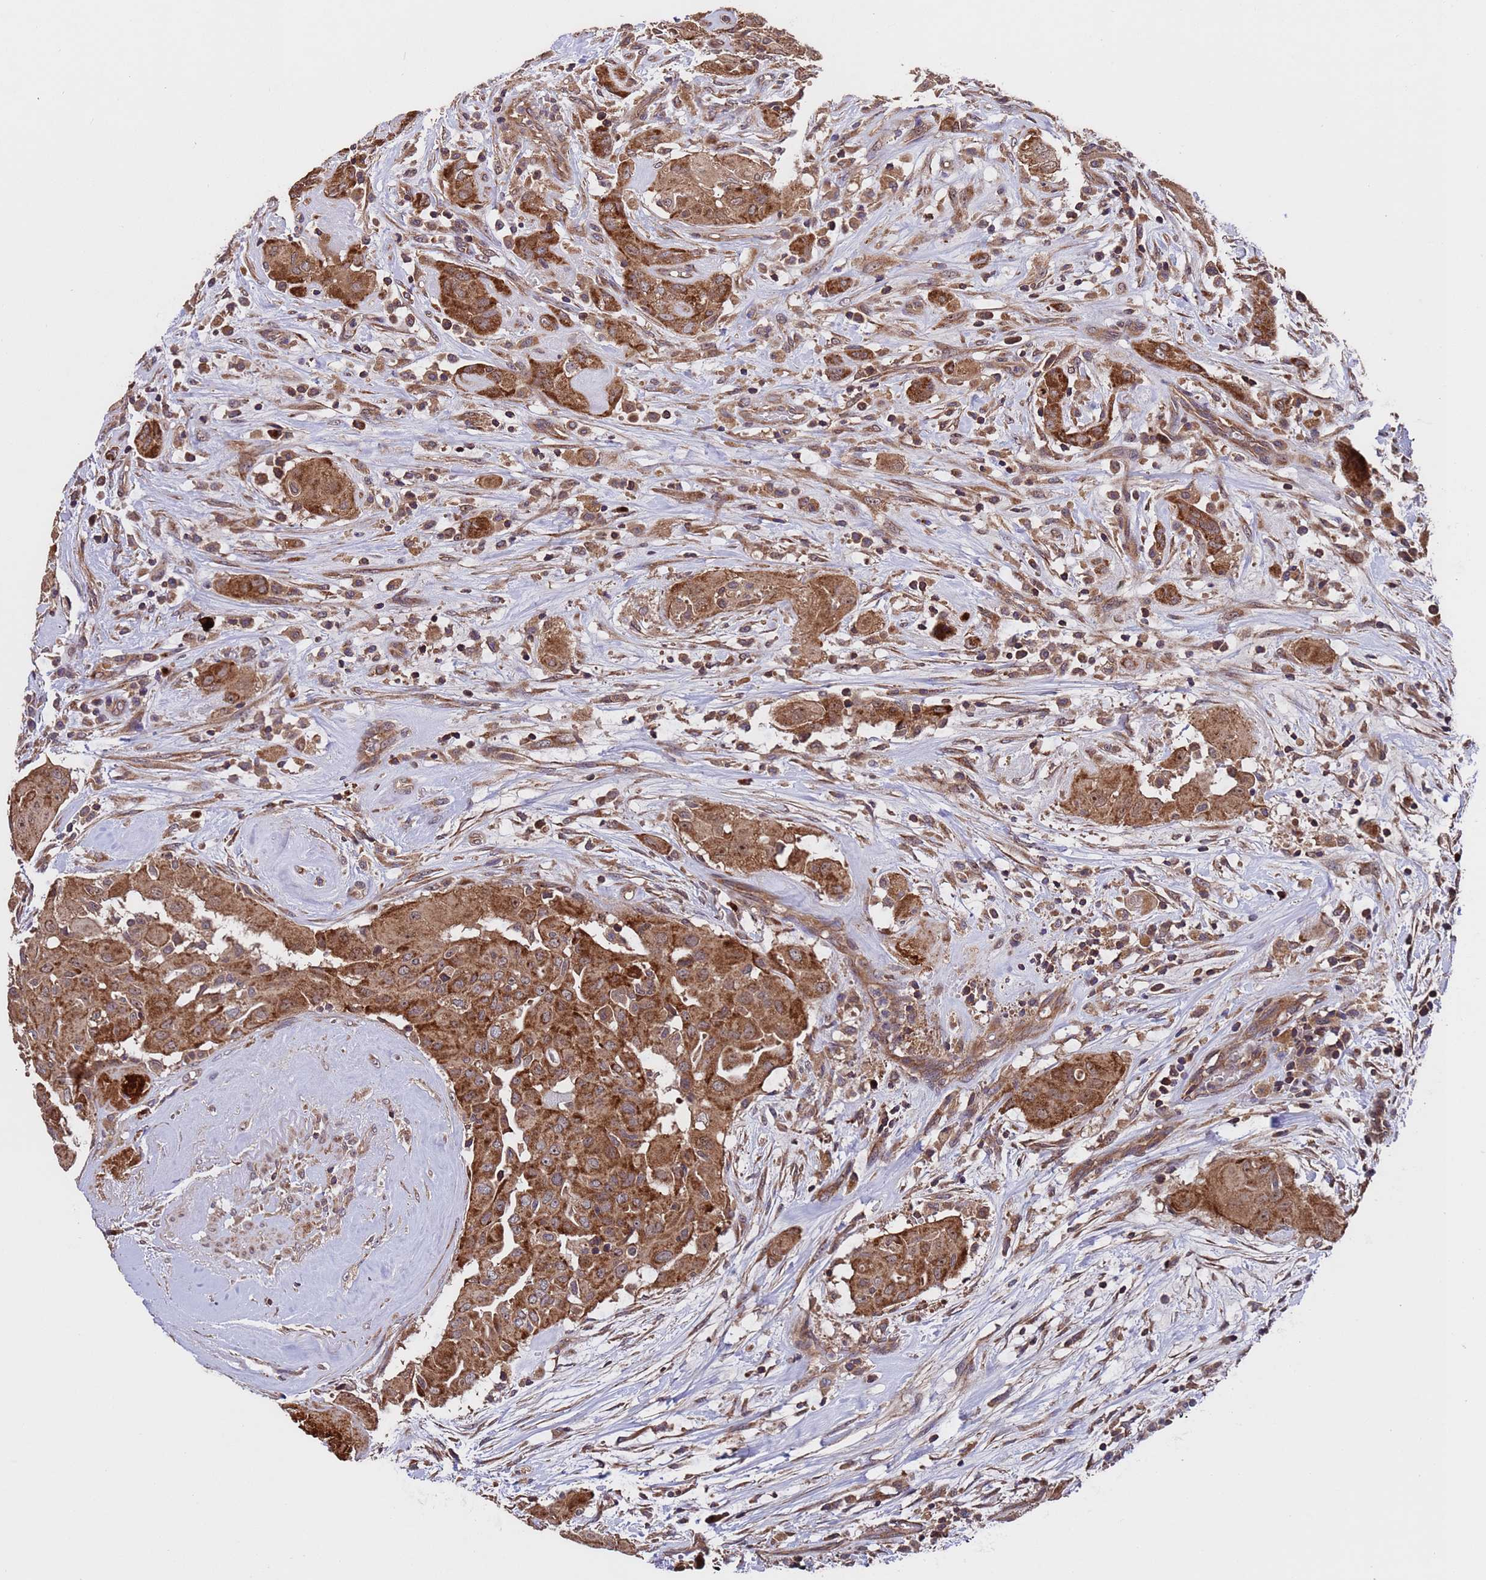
{"staining": {"intensity": "strong", "quantity": ">75%", "location": "cytoplasmic/membranous"}, "tissue": "thyroid cancer", "cell_type": "Tumor cells", "image_type": "cancer", "snomed": [{"axis": "morphology", "description": "Papillary adenocarcinoma, NOS"}, {"axis": "topography", "description": "Thyroid gland"}], "caption": "Strong cytoplasmic/membranous staining for a protein is appreciated in approximately >75% of tumor cells of thyroid papillary adenocarcinoma using immunohistochemistry.", "gene": "TSR3", "patient": {"sex": "female", "age": 59}}